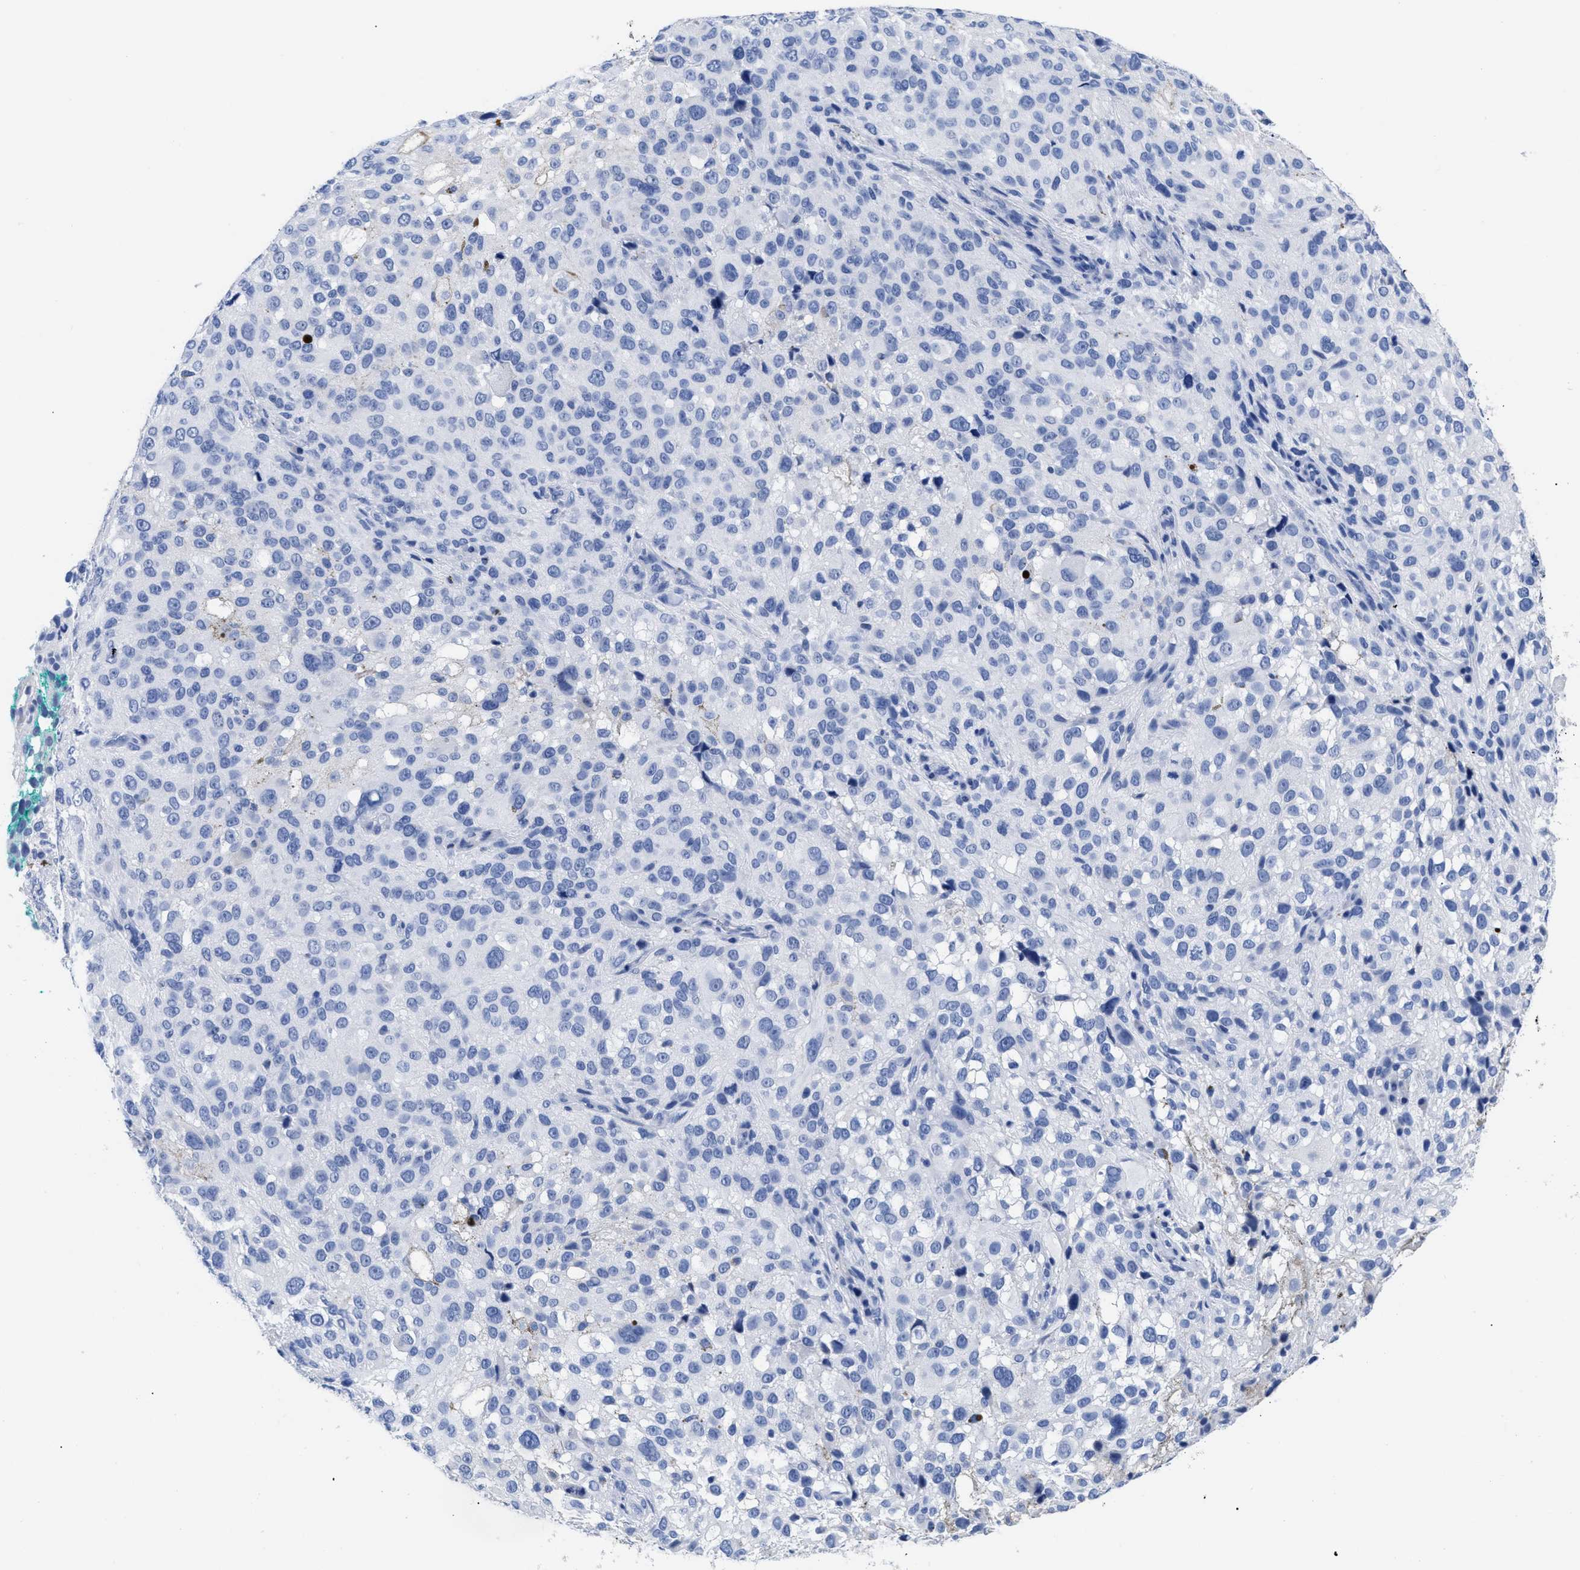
{"staining": {"intensity": "negative", "quantity": "none", "location": "none"}, "tissue": "melanoma", "cell_type": "Tumor cells", "image_type": "cancer", "snomed": [{"axis": "morphology", "description": "Necrosis, NOS"}, {"axis": "morphology", "description": "Malignant melanoma, NOS"}, {"axis": "topography", "description": "Skin"}], "caption": "Histopathology image shows no significant protein expression in tumor cells of melanoma.", "gene": "TREML1", "patient": {"sex": "female", "age": 87}}